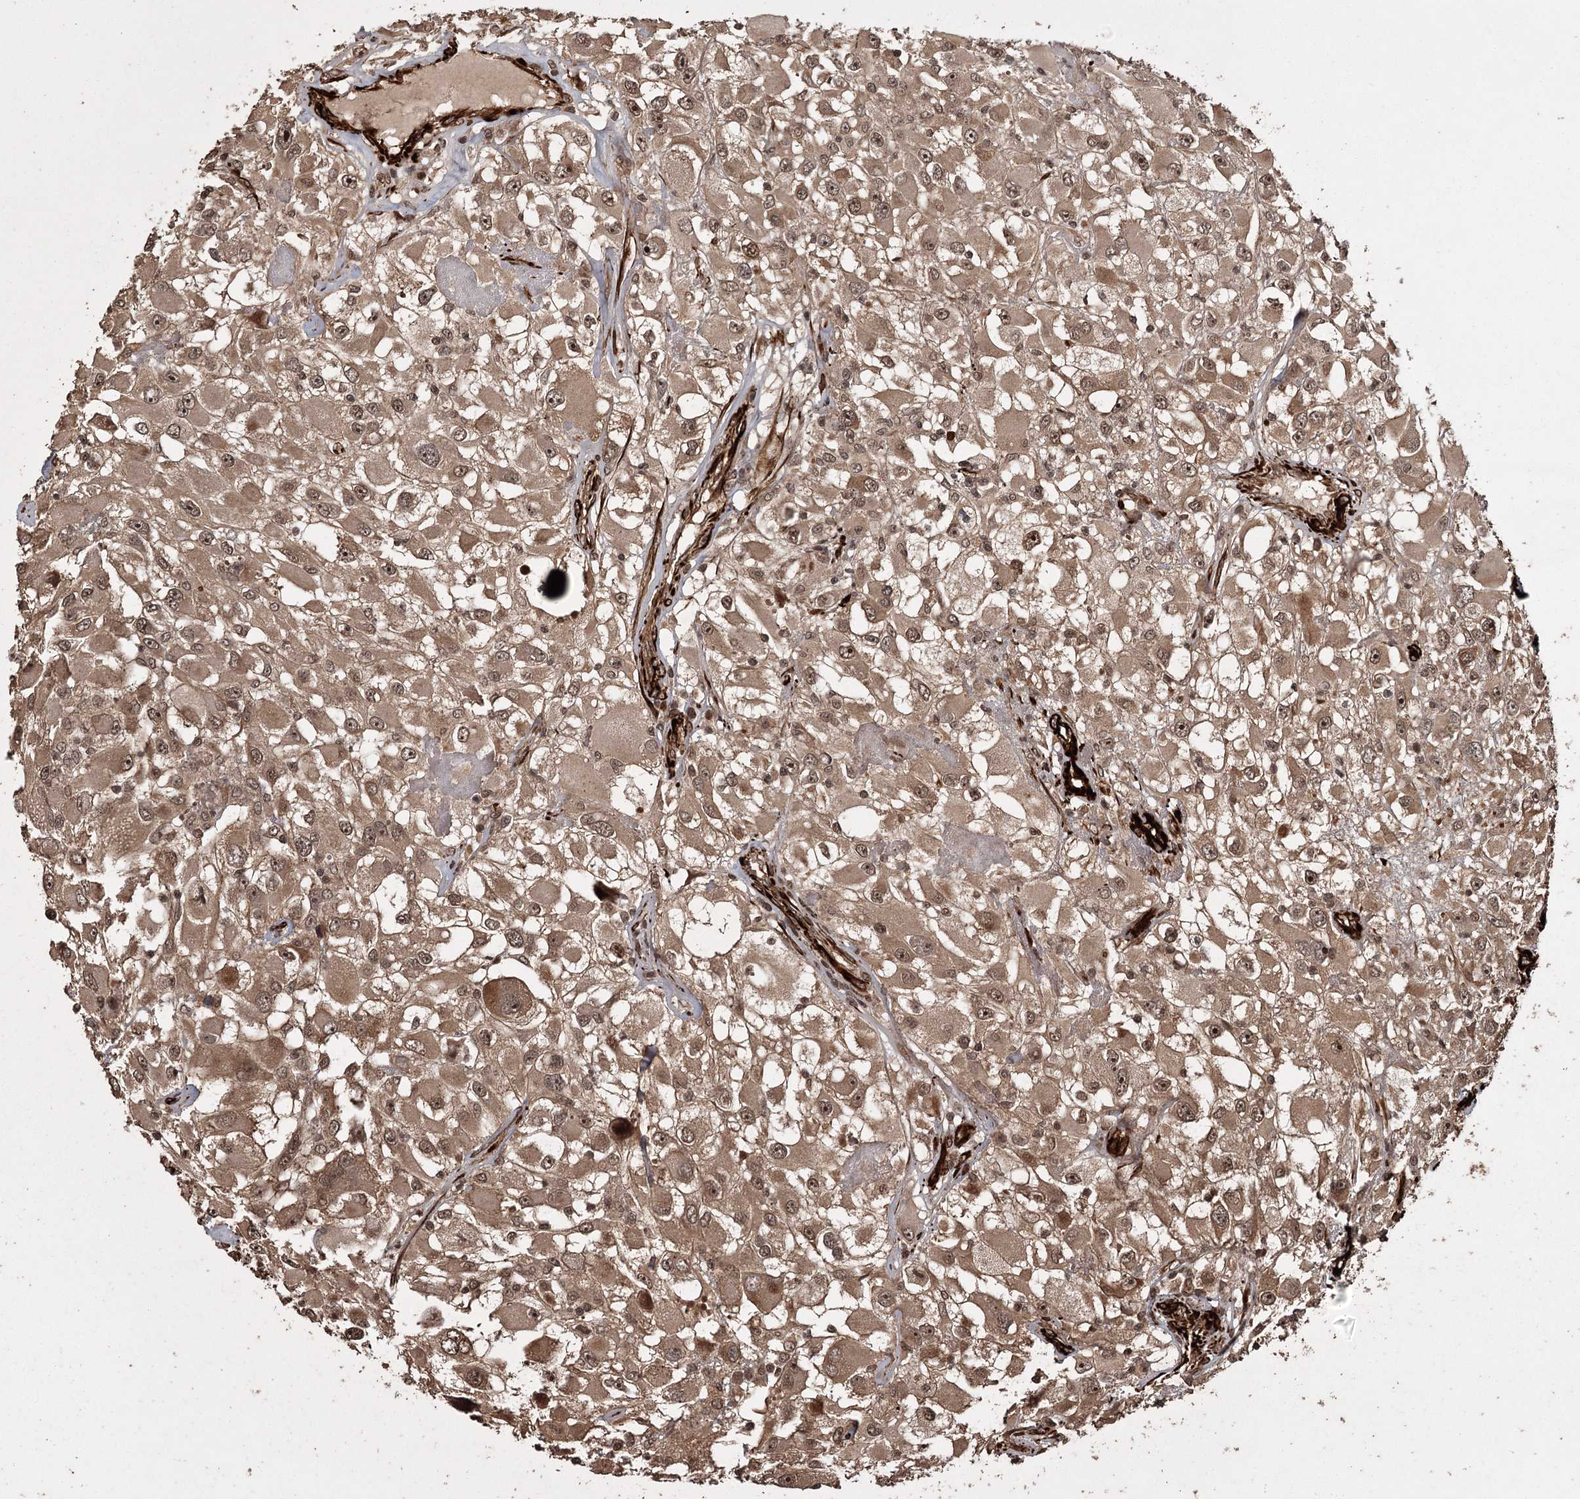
{"staining": {"intensity": "moderate", "quantity": ">75%", "location": "cytoplasmic/membranous,nuclear"}, "tissue": "renal cancer", "cell_type": "Tumor cells", "image_type": "cancer", "snomed": [{"axis": "morphology", "description": "Adenocarcinoma, NOS"}, {"axis": "topography", "description": "Kidney"}], "caption": "Renal cancer was stained to show a protein in brown. There is medium levels of moderate cytoplasmic/membranous and nuclear staining in approximately >75% of tumor cells. The protein is shown in brown color, while the nuclei are stained blue.", "gene": "RPAP3", "patient": {"sex": "female", "age": 52}}